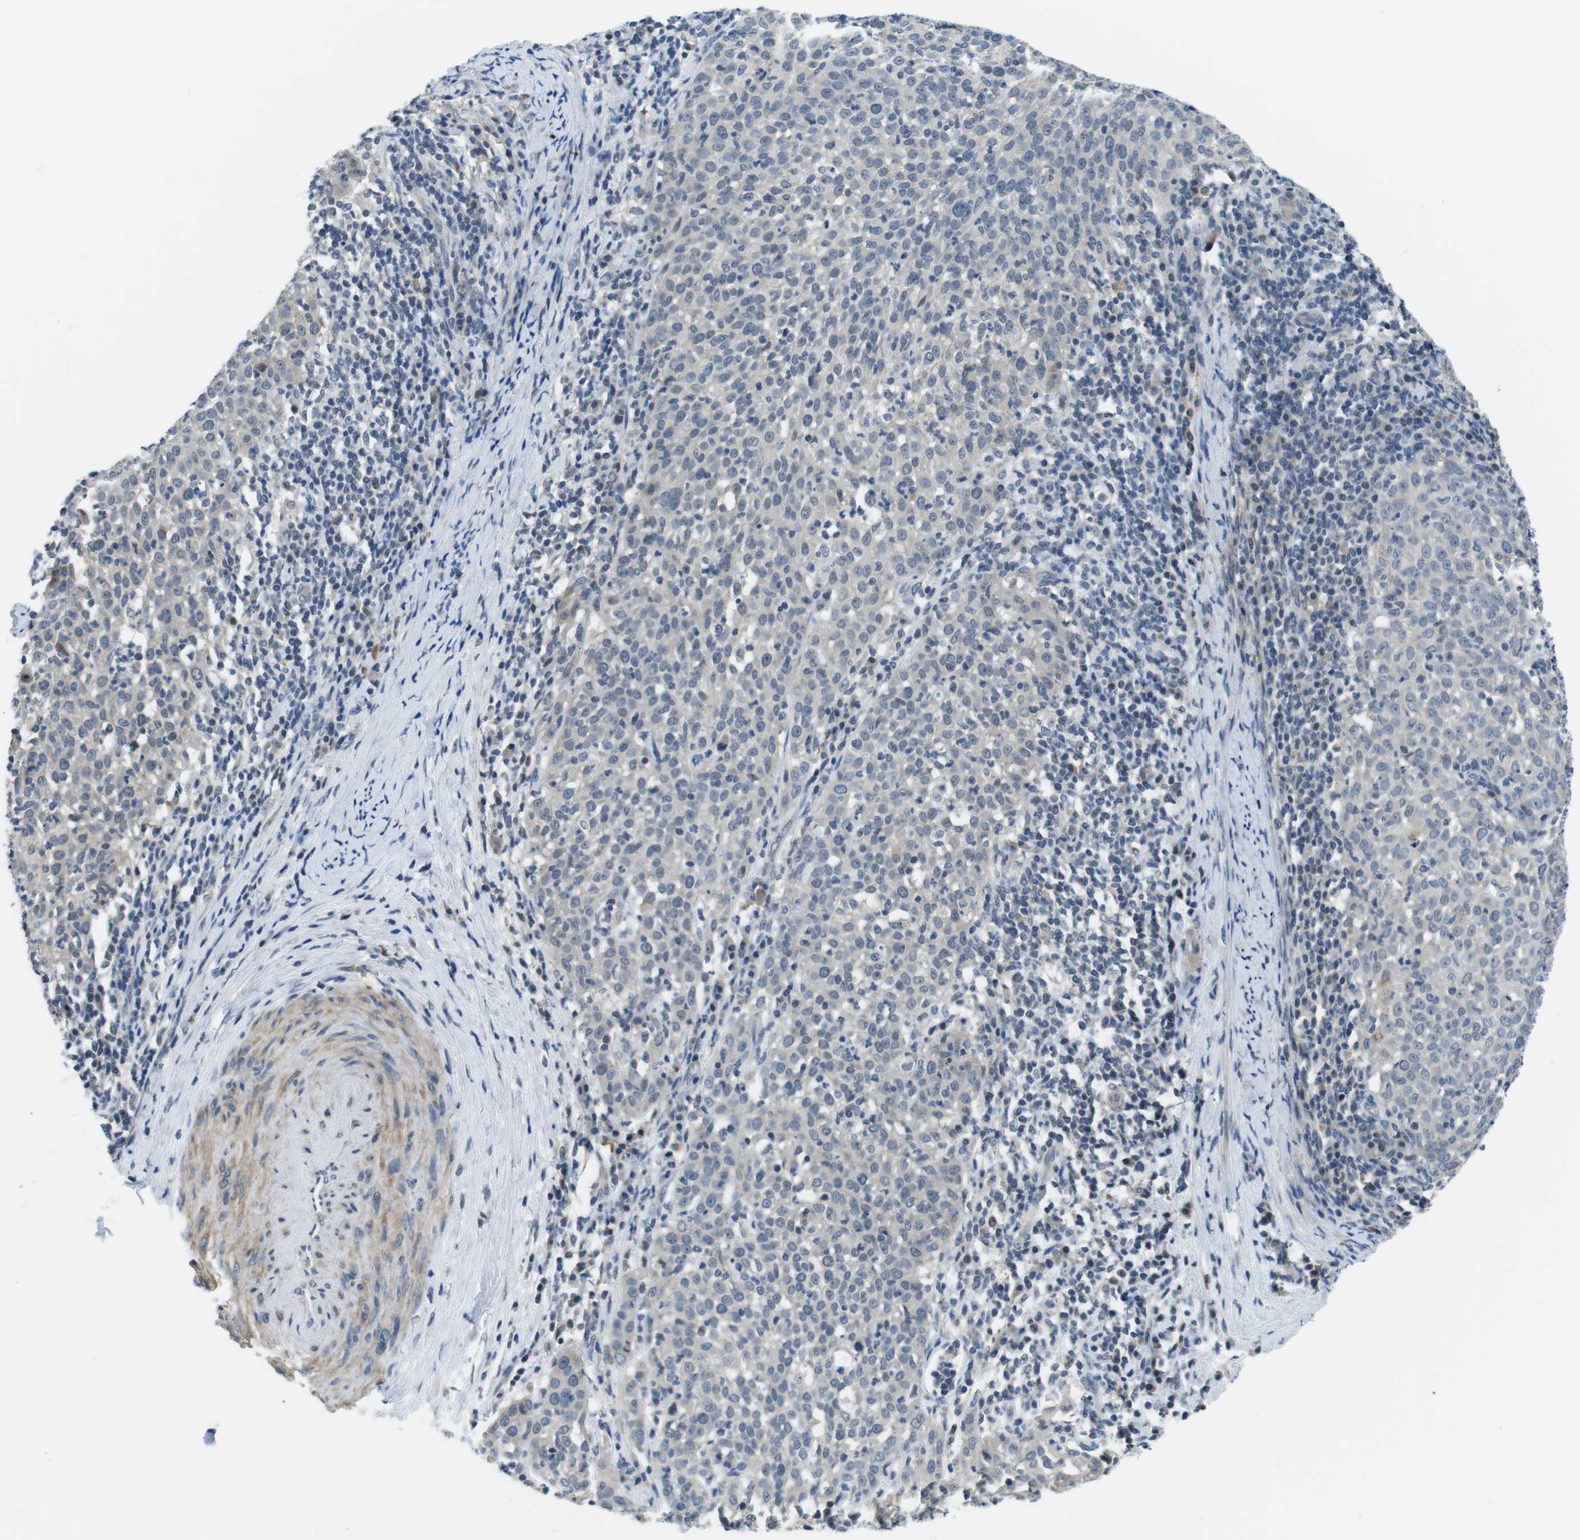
{"staining": {"intensity": "negative", "quantity": "none", "location": "none"}, "tissue": "cervical cancer", "cell_type": "Tumor cells", "image_type": "cancer", "snomed": [{"axis": "morphology", "description": "Squamous cell carcinoma, NOS"}, {"axis": "topography", "description": "Cervix"}], "caption": "Micrograph shows no protein positivity in tumor cells of cervical cancer (squamous cell carcinoma) tissue.", "gene": "WSCD1", "patient": {"sex": "female", "age": 51}}